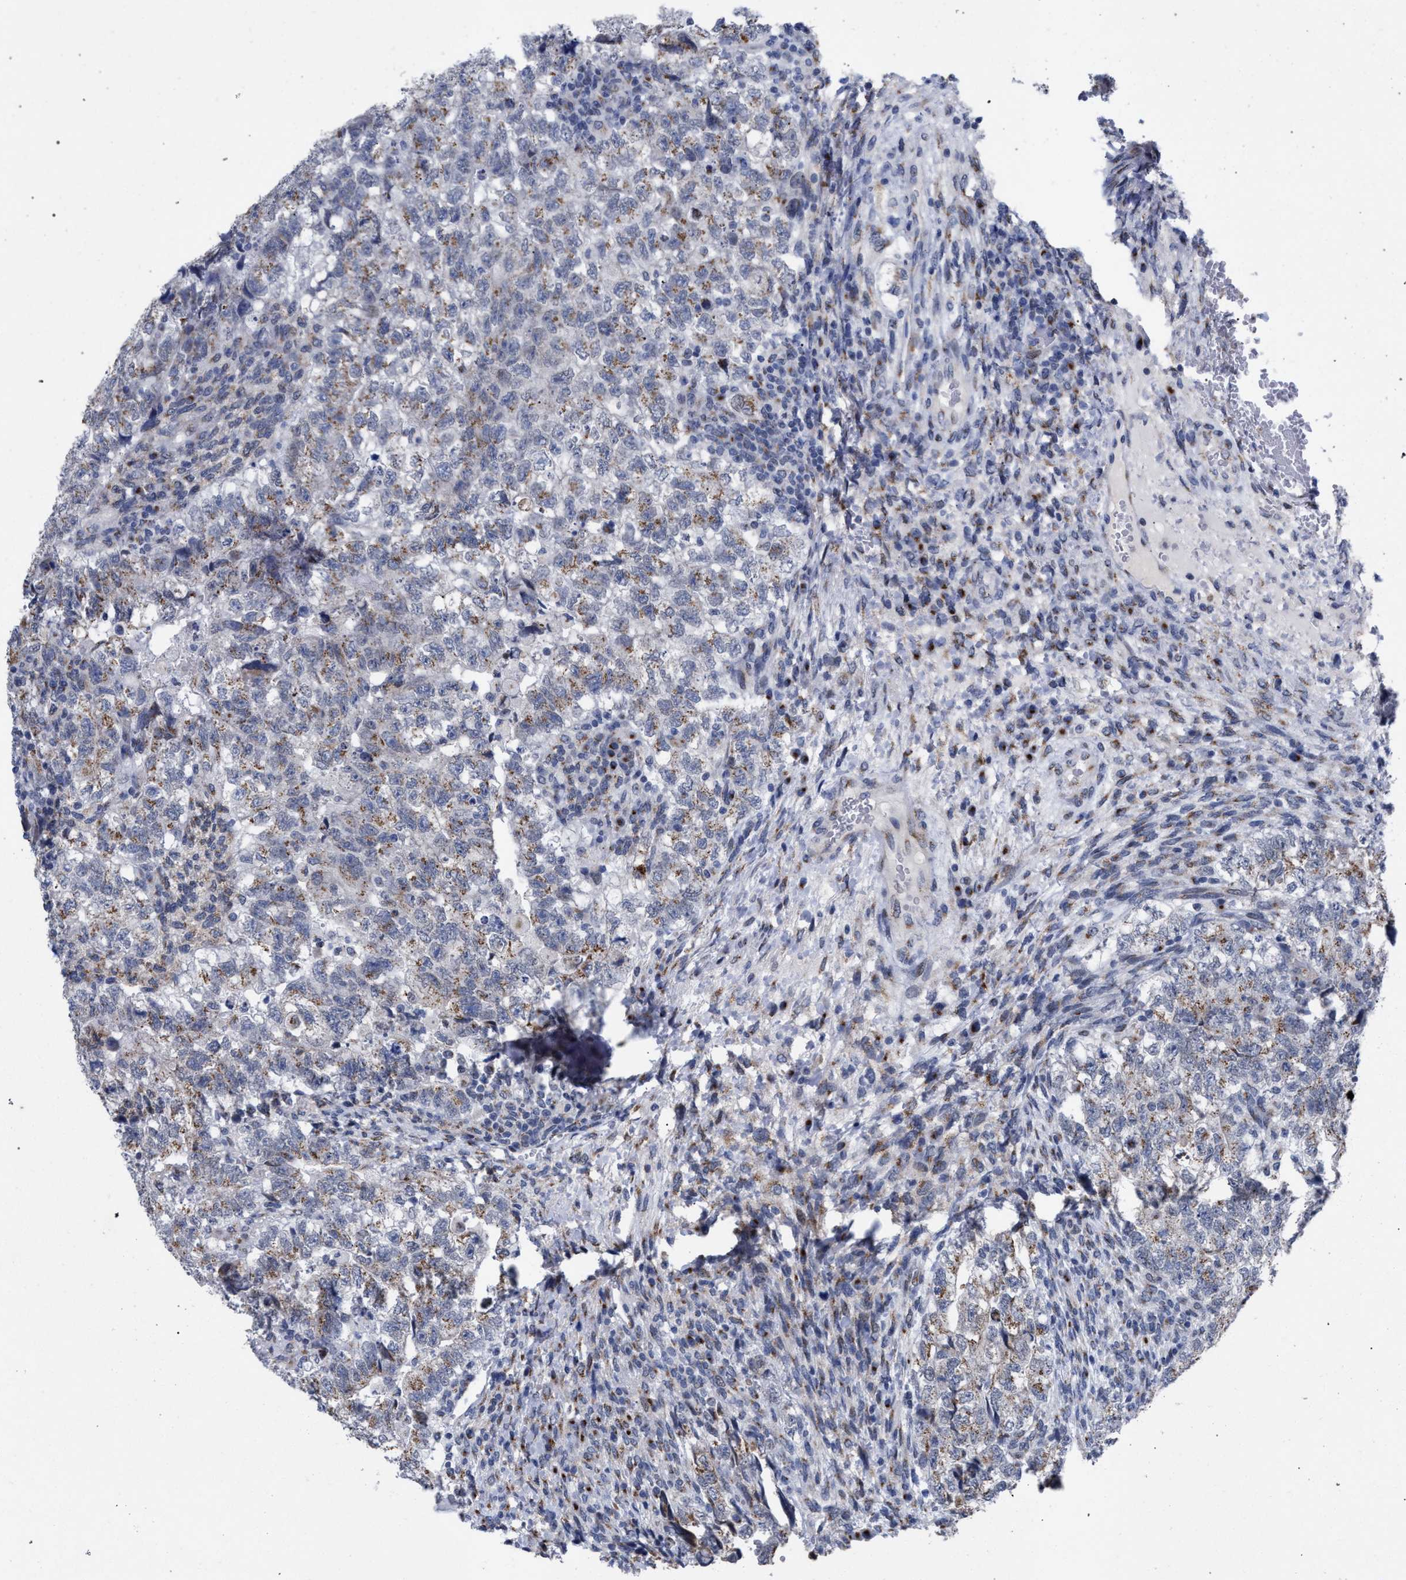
{"staining": {"intensity": "weak", "quantity": ">75%", "location": "cytoplasmic/membranous"}, "tissue": "testis cancer", "cell_type": "Tumor cells", "image_type": "cancer", "snomed": [{"axis": "morphology", "description": "Carcinoma, Embryonal, NOS"}, {"axis": "topography", "description": "Testis"}], "caption": "Protein analysis of testis cancer tissue displays weak cytoplasmic/membranous positivity in approximately >75% of tumor cells.", "gene": "GOLGA2", "patient": {"sex": "male", "age": 36}}